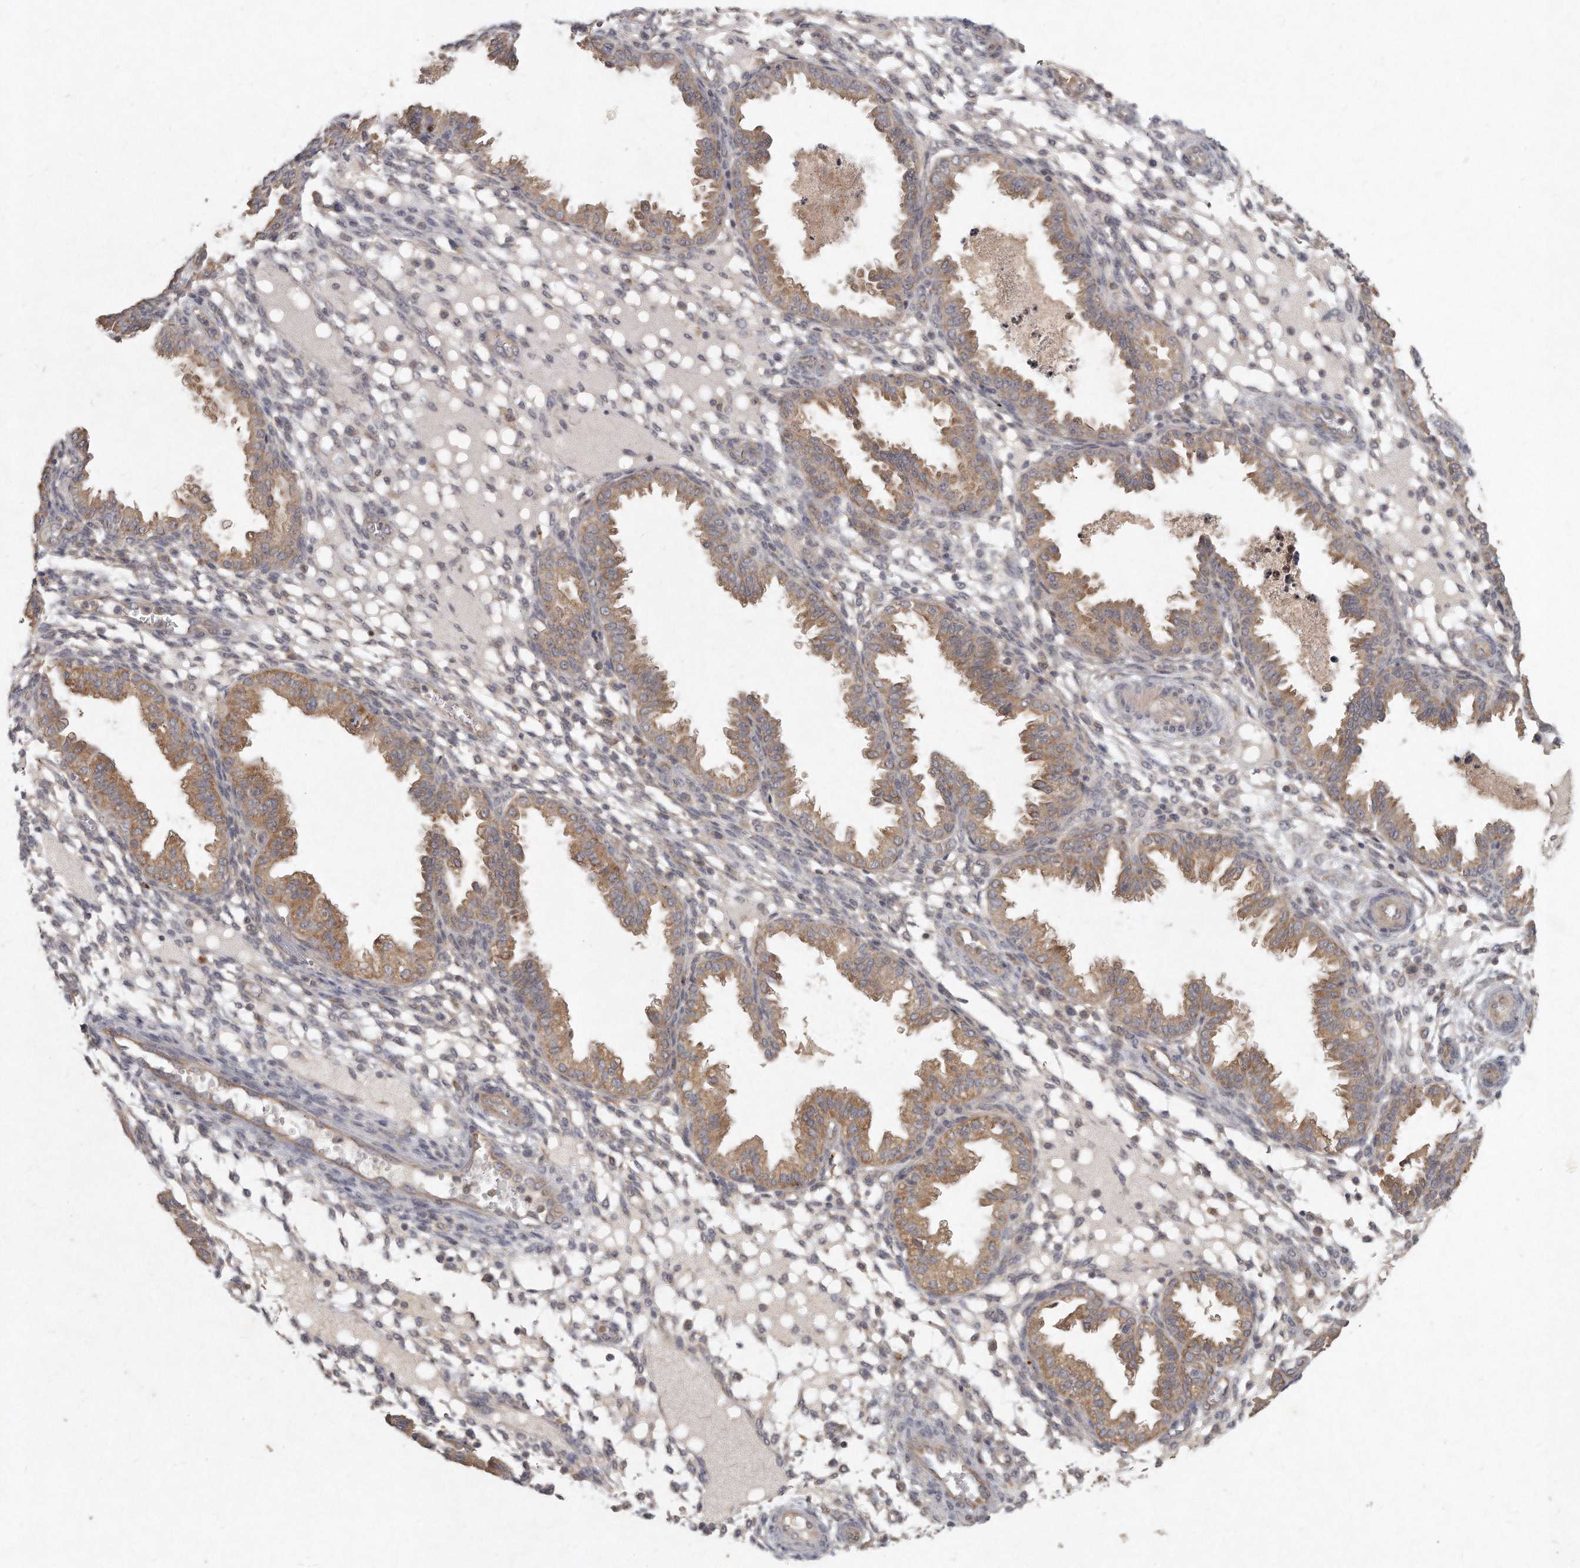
{"staining": {"intensity": "weak", "quantity": "<25%", "location": "cytoplasmic/membranous"}, "tissue": "endometrium", "cell_type": "Cells in endometrial stroma", "image_type": "normal", "snomed": [{"axis": "morphology", "description": "Normal tissue, NOS"}, {"axis": "topography", "description": "Endometrium"}], "caption": "This is an immunohistochemistry image of unremarkable endometrium. There is no expression in cells in endometrial stroma.", "gene": "LGALS8", "patient": {"sex": "female", "age": 33}}